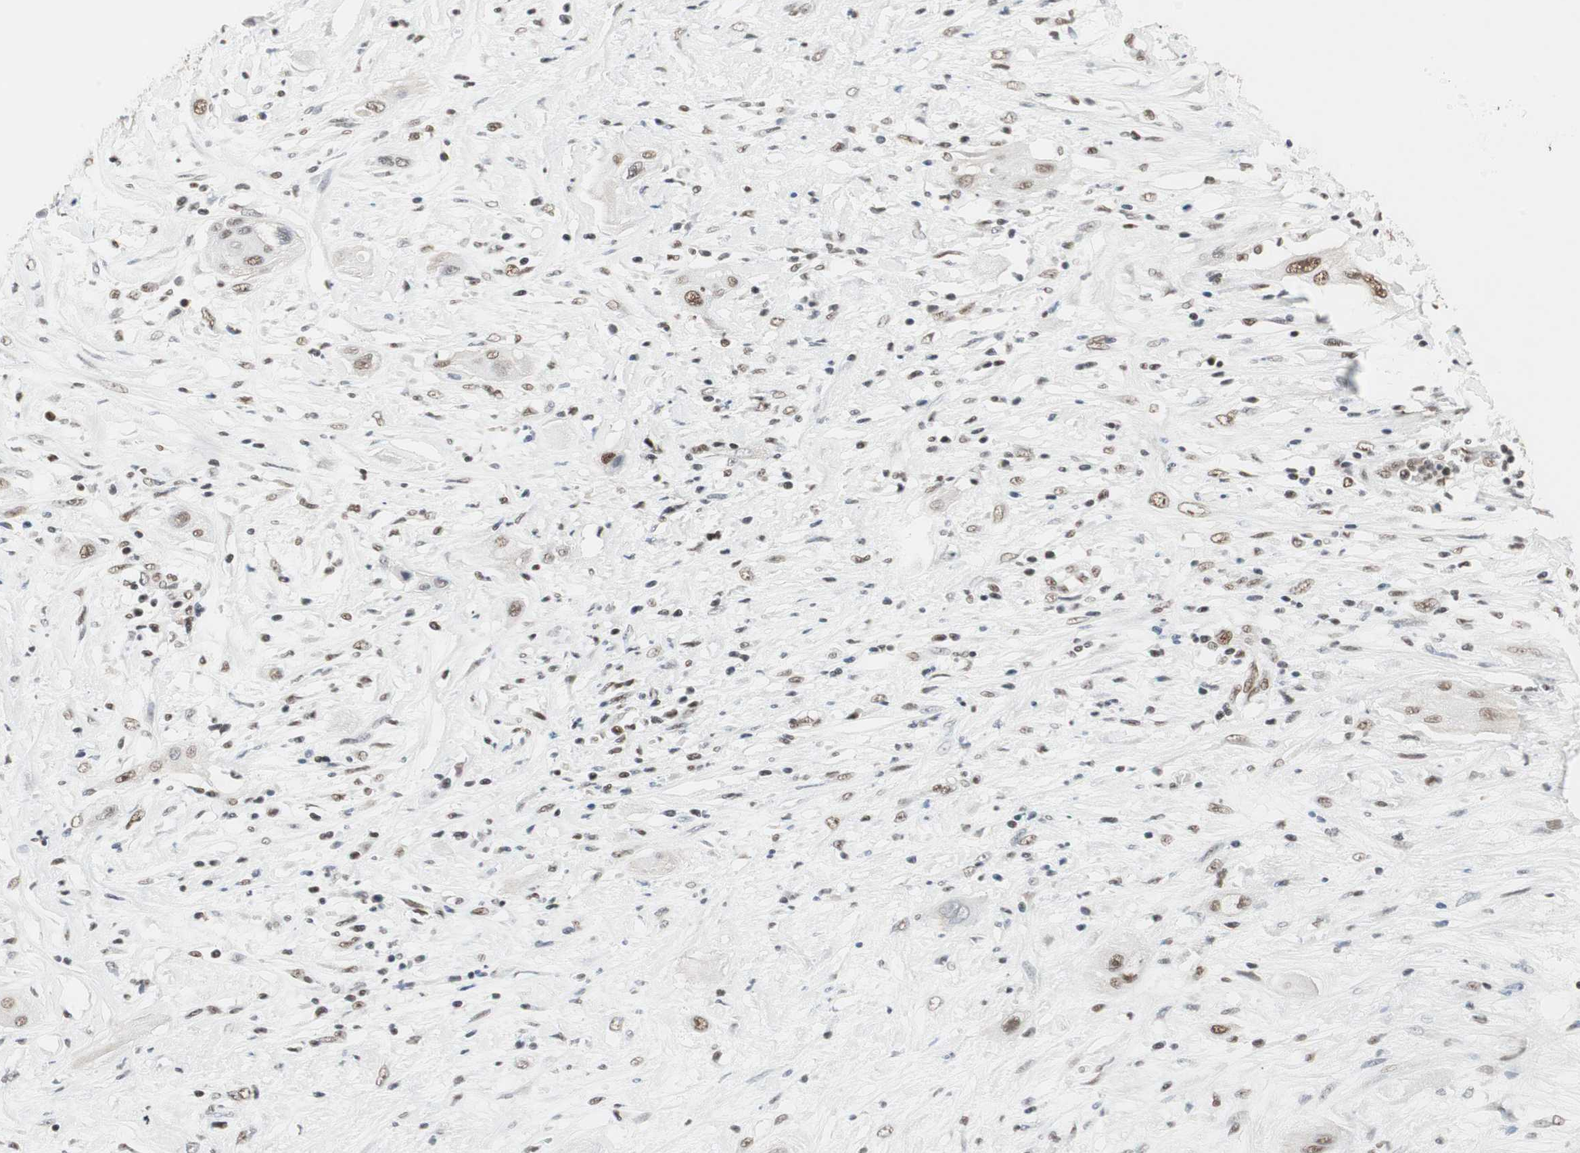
{"staining": {"intensity": "moderate", "quantity": ">75%", "location": "nuclear"}, "tissue": "lung cancer", "cell_type": "Tumor cells", "image_type": "cancer", "snomed": [{"axis": "morphology", "description": "Squamous cell carcinoma, NOS"}, {"axis": "topography", "description": "Lung"}], "caption": "Lung squamous cell carcinoma stained with immunohistochemistry (IHC) reveals moderate nuclear staining in about >75% of tumor cells.", "gene": "RTF1", "patient": {"sex": "female", "age": 47}}